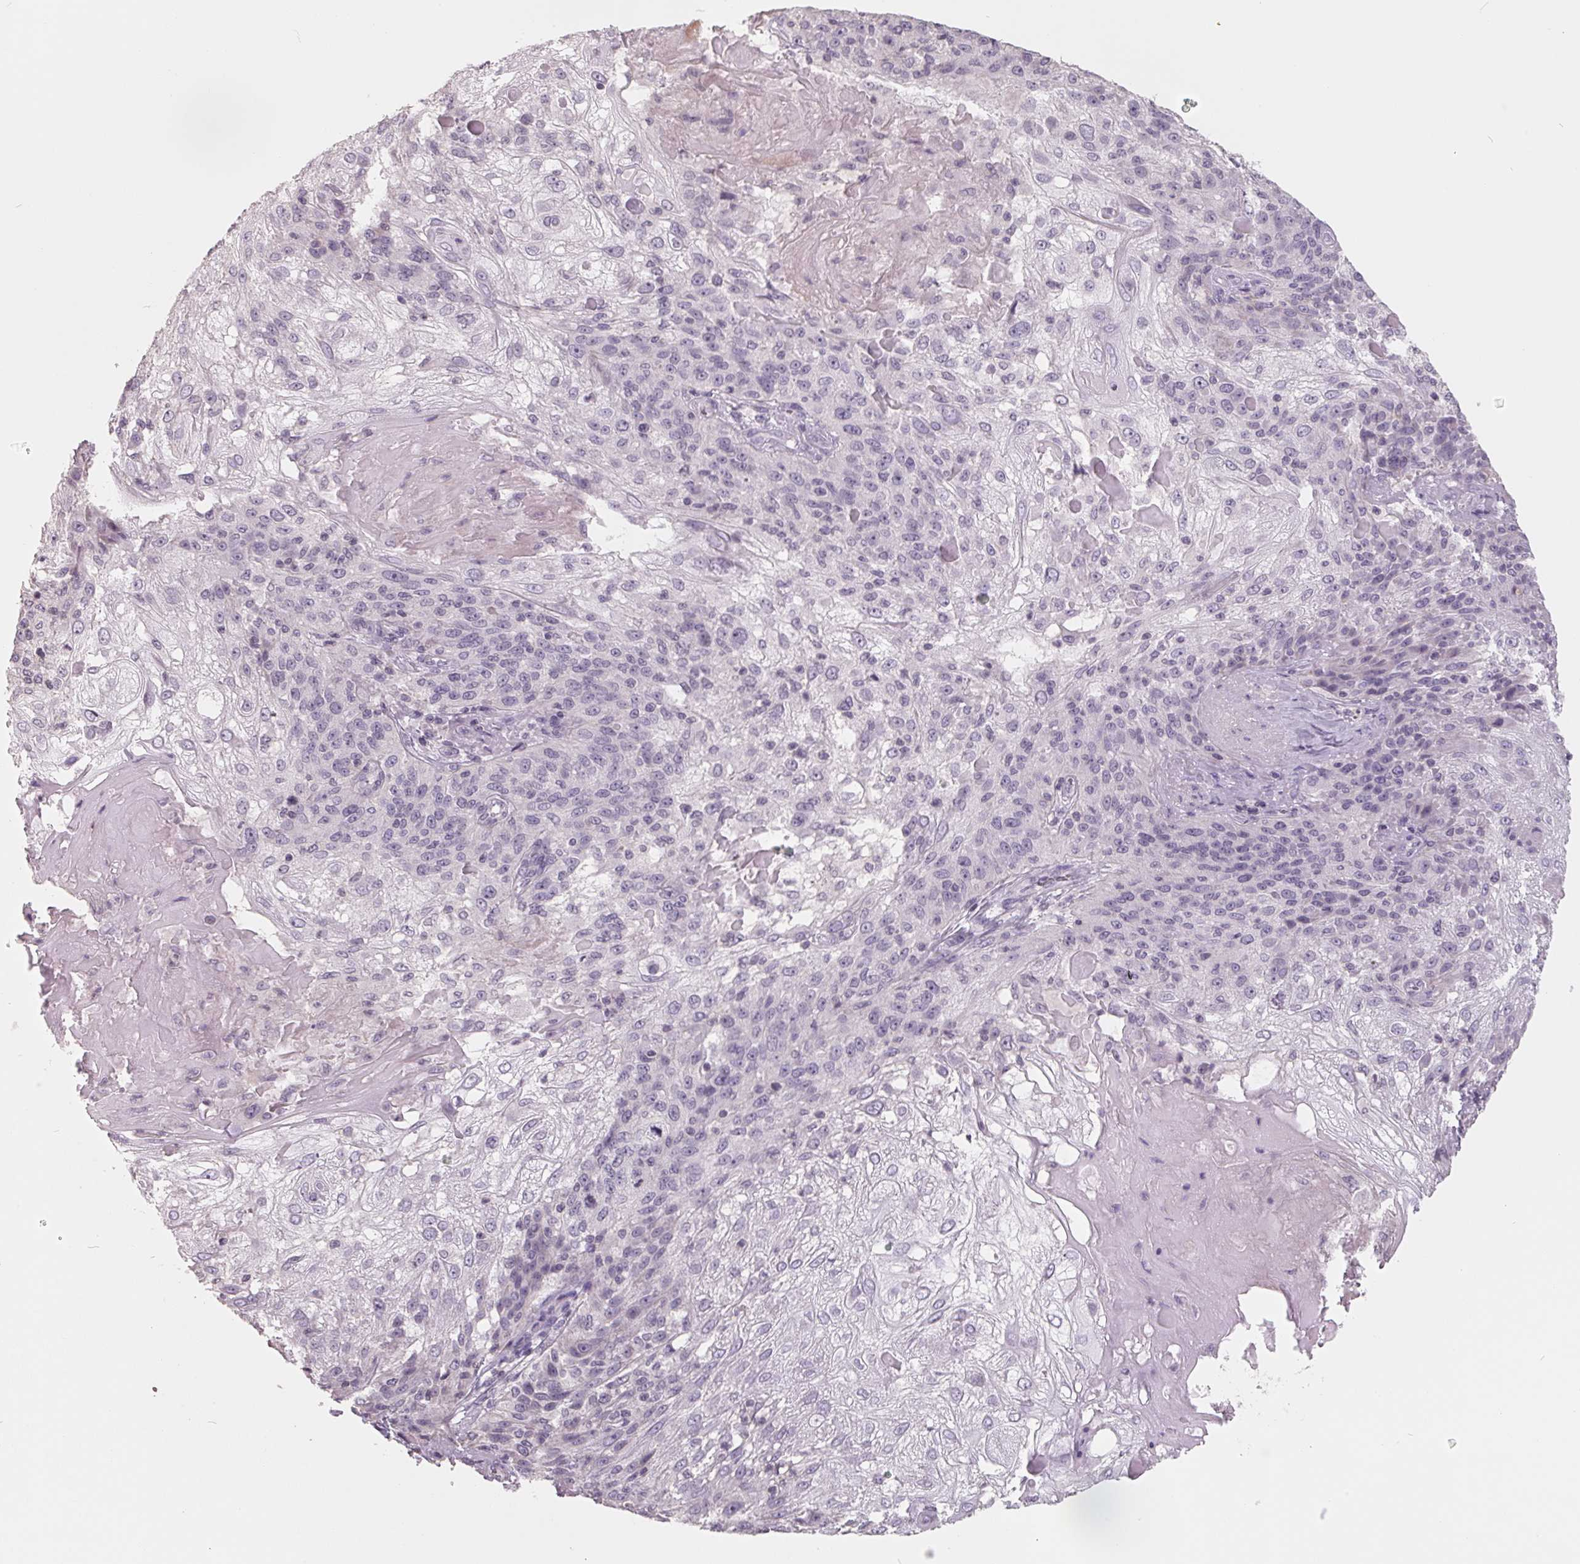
{"staining": {"intensity": "negative", "quantity": "none", "location": "none"}, "tissue": "skin cancer", "cell_type": "Tumor cells", "image_type": "cancer", "snomed": [{"axis": "morphology", "description": "Normal tissue, NOS"}, {"axis": "morphology", "description": "Squamous cell carcinoma, NOS"}, {"axis": "topography", "description": "Skin"}], "caption": "There is no significant staining in tumor cells of skin squamous cell carcinoma.", "gene": "FTCD", "patient": {"sex": "female", "age": 83}}